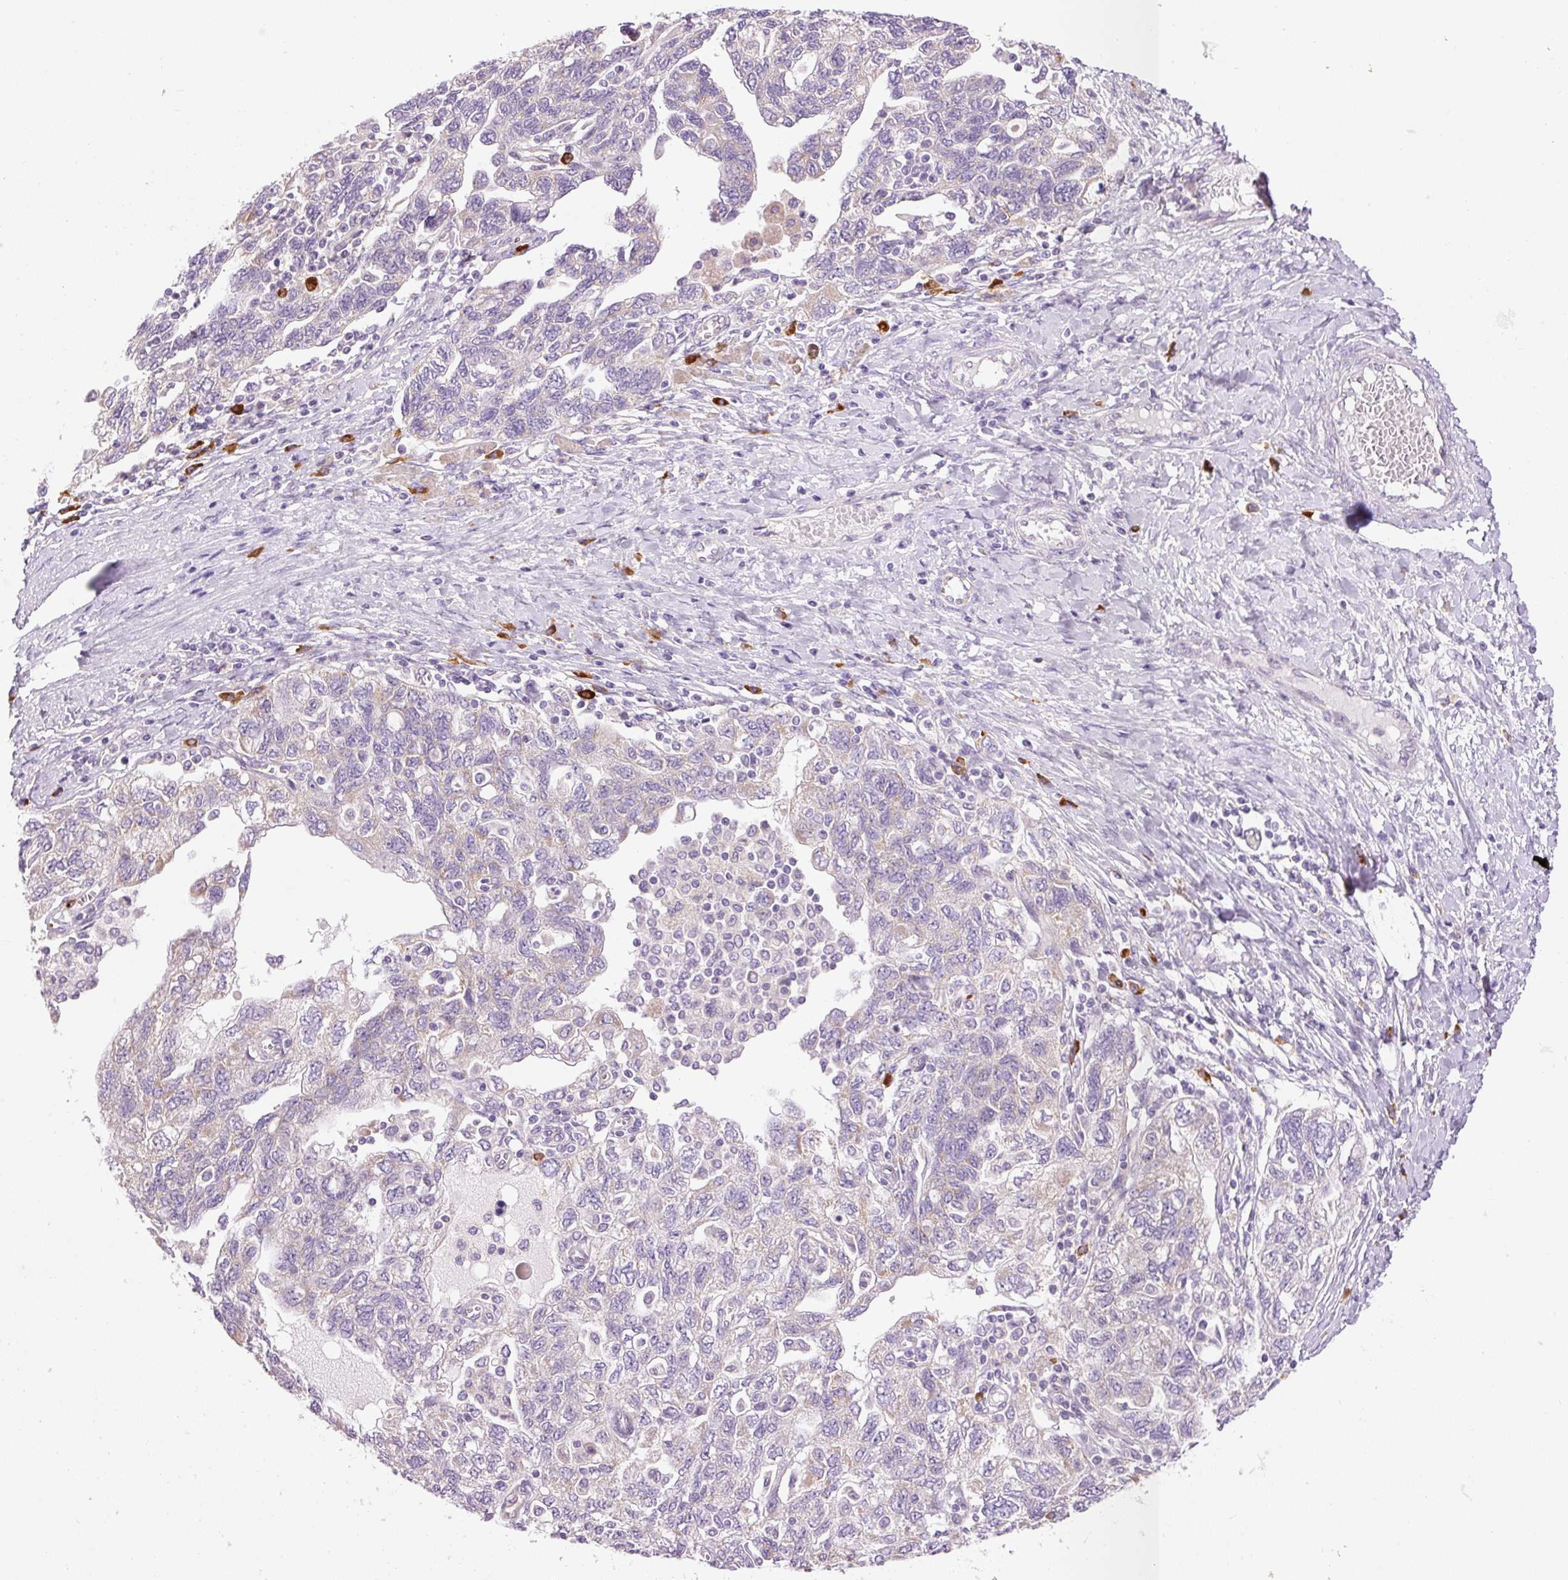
{"staining": {"intensity": "negative", "quantity": "none", "location": "none"}, "tissue": "ovarian cancer", "cell_type": "Tumor cells", "image_type": "cancer", "snomed": [{"axis": "morphology", "description": "Carcinoma, NOS"}, {"axis": "morphology", "description": "Cystadenocarcinoma, serous, NOS"}, {"axis": "topography", "description": "Ovary"}], "caption": "Carcinoma (ovarian) was stained to show a protein in brown. There is no significant positivity in tumor cells.", "gene": "PNPLA5", "patient": {"sex": "female", "age": 69}}